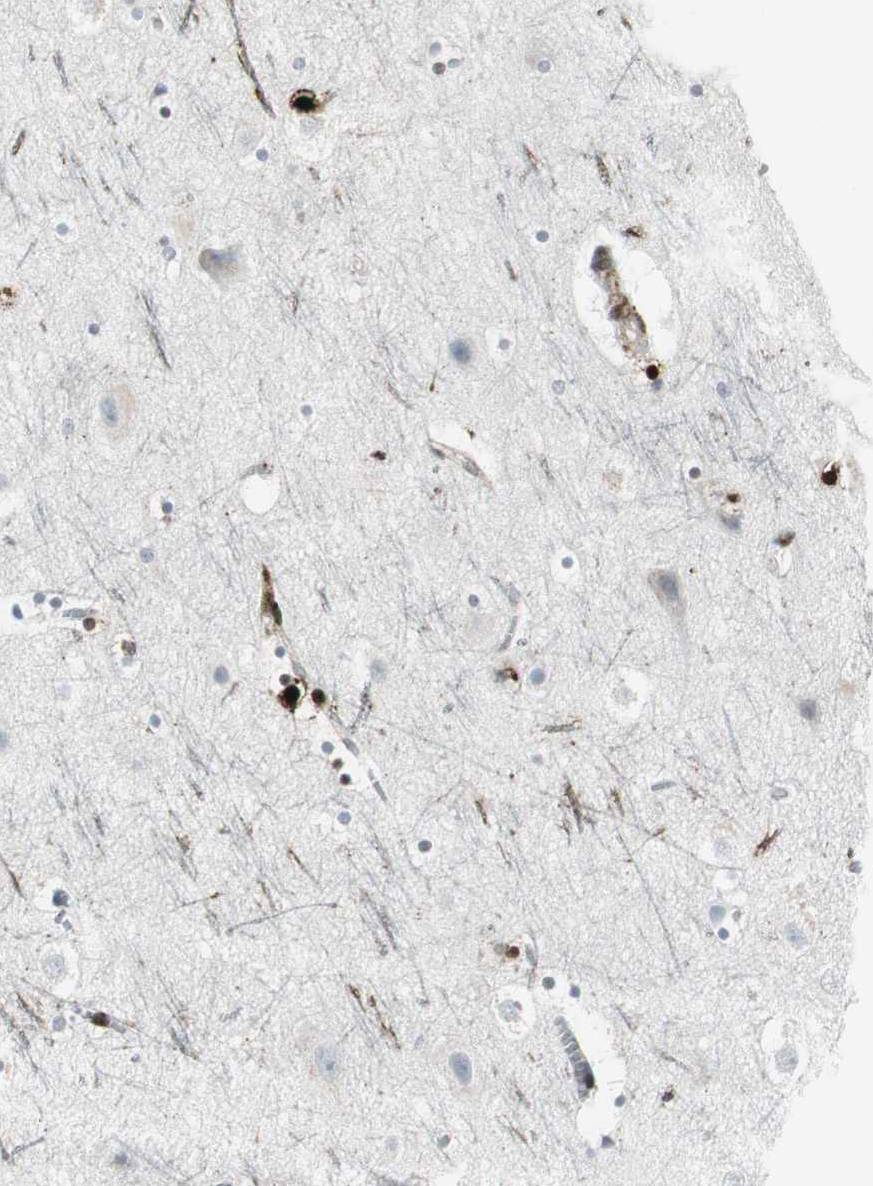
{"staining": {"intensity": "moderate", "quantity": ">75%", "location": "cytoplasmic/membranous"}, "tissue": "cerebral cortex", "cell_type": "Endothelial cells", "image_type": "normal", "snomed": [{"axis": "morphology", "description": "Normal tissue, NOS"}, {"axis": "topography", "description": "Cerebral cortex"}], "caption": "An immunohistochemistry micrograph of unremarkable tissue is shown. Protein staining in brown shows moderate cytoplasmic/membranous positivity in cerebral cortex within endothelial cells.", "gene": "PPP1R14A", "patient": {"sex": "male", "age": 45}}